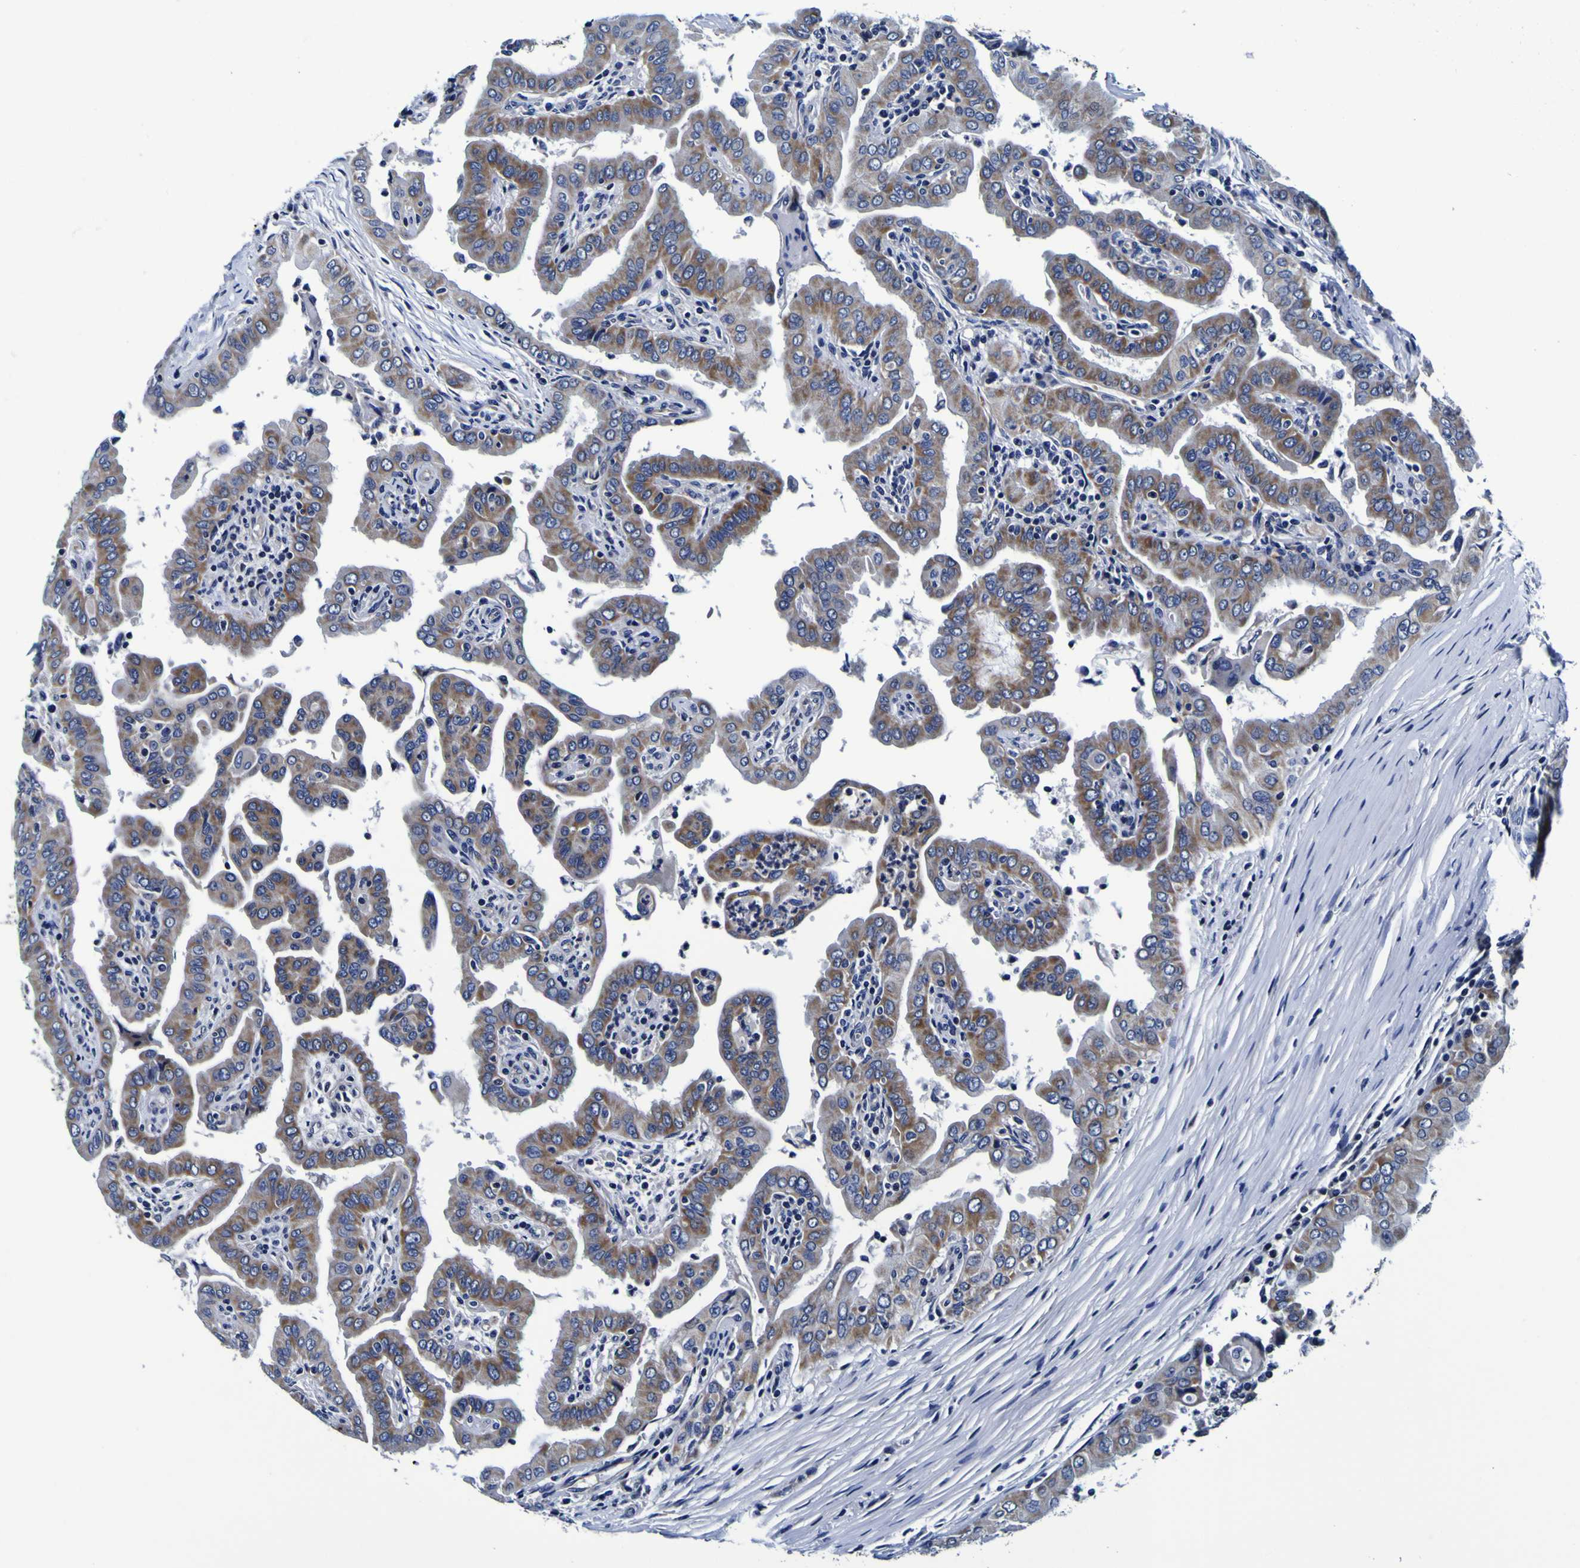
{"staining": {"intensity": "moderate", "quantity": ">75%", "location": "cytoplasmic/membranous"}, "tissue": "thyroid cancer", "cell_type": "Tumor cells", "image_type": "cancer", "snomed": [{"axis": "morphology", "description": "Papillary adenocarcinoma, NOS"}, {"axis": "topography", "description": "Thyroid gland"}], "caption": "Immunohistochemical staining of thyroid papillary adenocarcinoma exhibits moderate cytoplasmic/membranous protein staining in approximately >75% of tumor cells. (DAB (3,3'-diaminobenzidine) = brown stain, brightfield microscopy at high magnification).", "gene": "PDLIM4", "patient": {"sex": "male", "age": 33}}